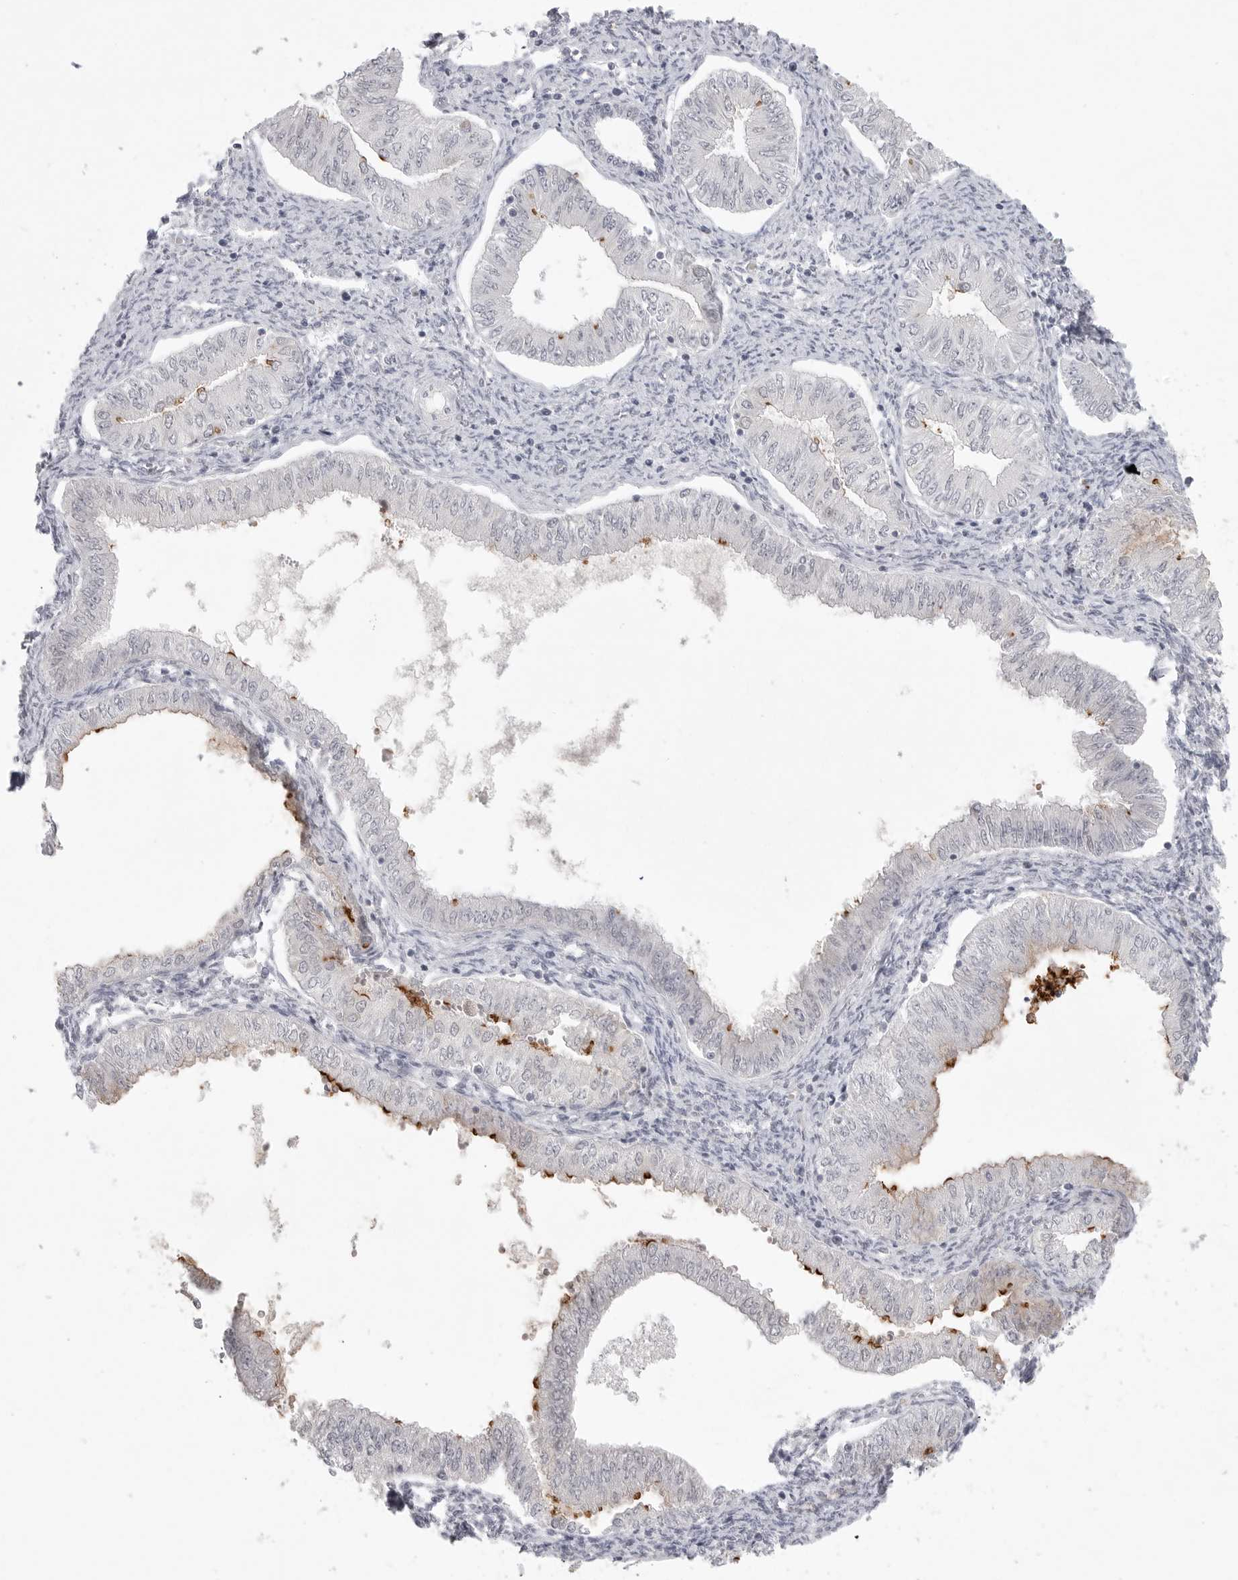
{"staining": {"intensity": "moderate", "quantity": "<25%", "location": "cytoplasmic/membranous"}, "tissue": "endometrial cancer", "cell_type": "Tumor cells", "image_type": "cancer", "snomed": [{"axis": "morphology", "description": "Normal tissue, NOS"}, {"axis": "morphology", "description": "Adenocarcinoma, NOS"}, {"axis": "topography", "description": "Endometrium"}], "caption": "Endometrial cancer stained with DAB (3,3'-diaminobenzidine) immunohistochemistry (IHC) reveals low levels of moderate cytoplasmic/membranous staining in about <25% of tumor cells. Using DAB (3,3'-diaminobenzidine) (brown) and hematoxylin (blue) stains, captured at high magnification using brightfield microscopy.", "gene": "TCTN3", "patient": {"sex": "female", "age": 53}}